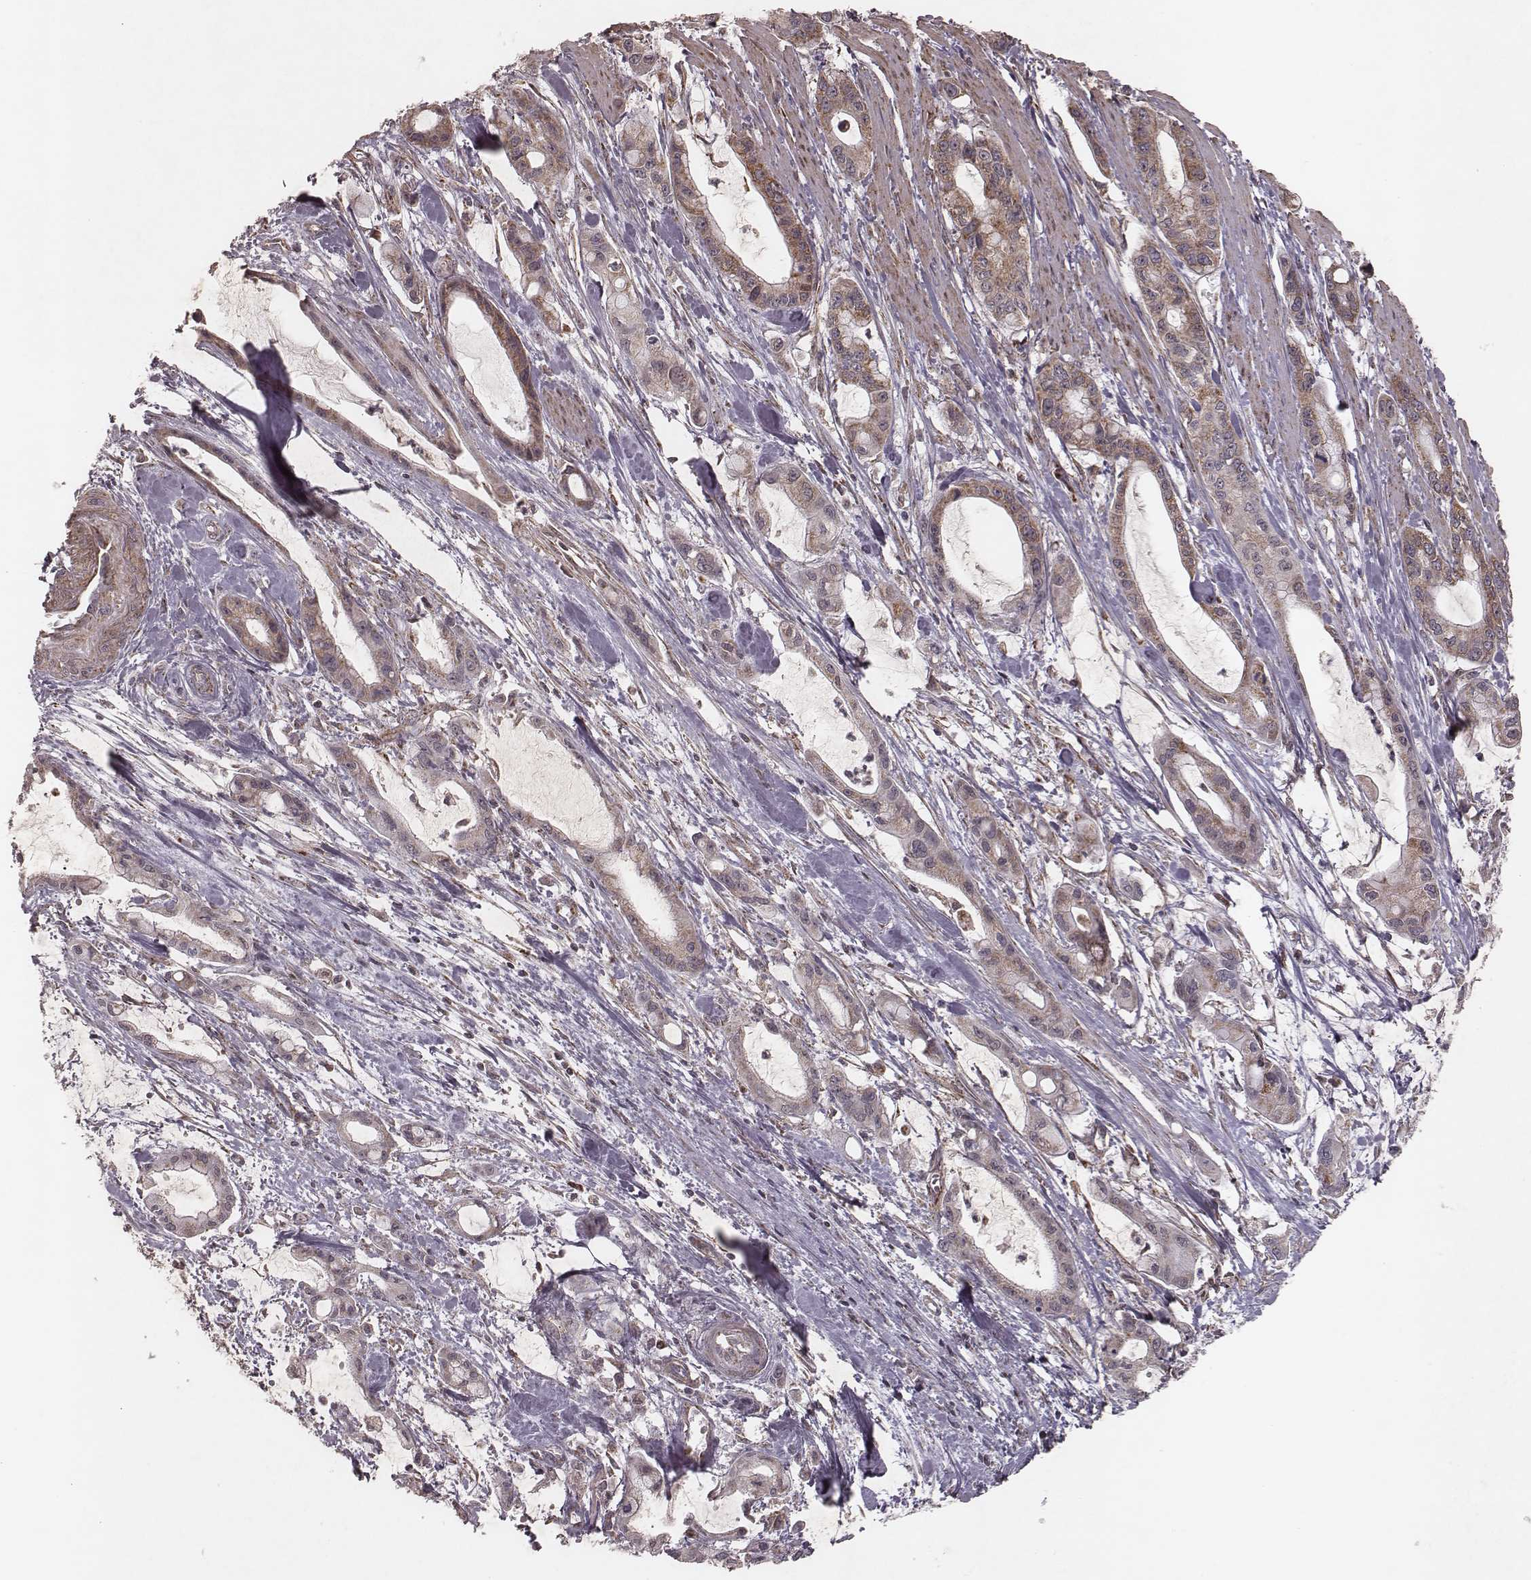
{"staining": {"intensity": "weak", "quantity": "25%-75%", "location": "cytoplasmic/membranous"}, "tissue": "pancreatic cancer", "cell_type": "Tumor cells", "image_type": "cancer", "snomed": [{"axis": "morphology", "description": "Adenocarcinoma, NOS"}, {"axis": "topography", "description": "Pancreas"}], "caption": "Tumor cells reveal low levels of weak cytoplasmic/membranous expression in approximately 25%-75% of cells in human adenocarcinoma (pancreatic).", "gene": "NDUFA7", "patient": {"sex": "male", "age": 48}}